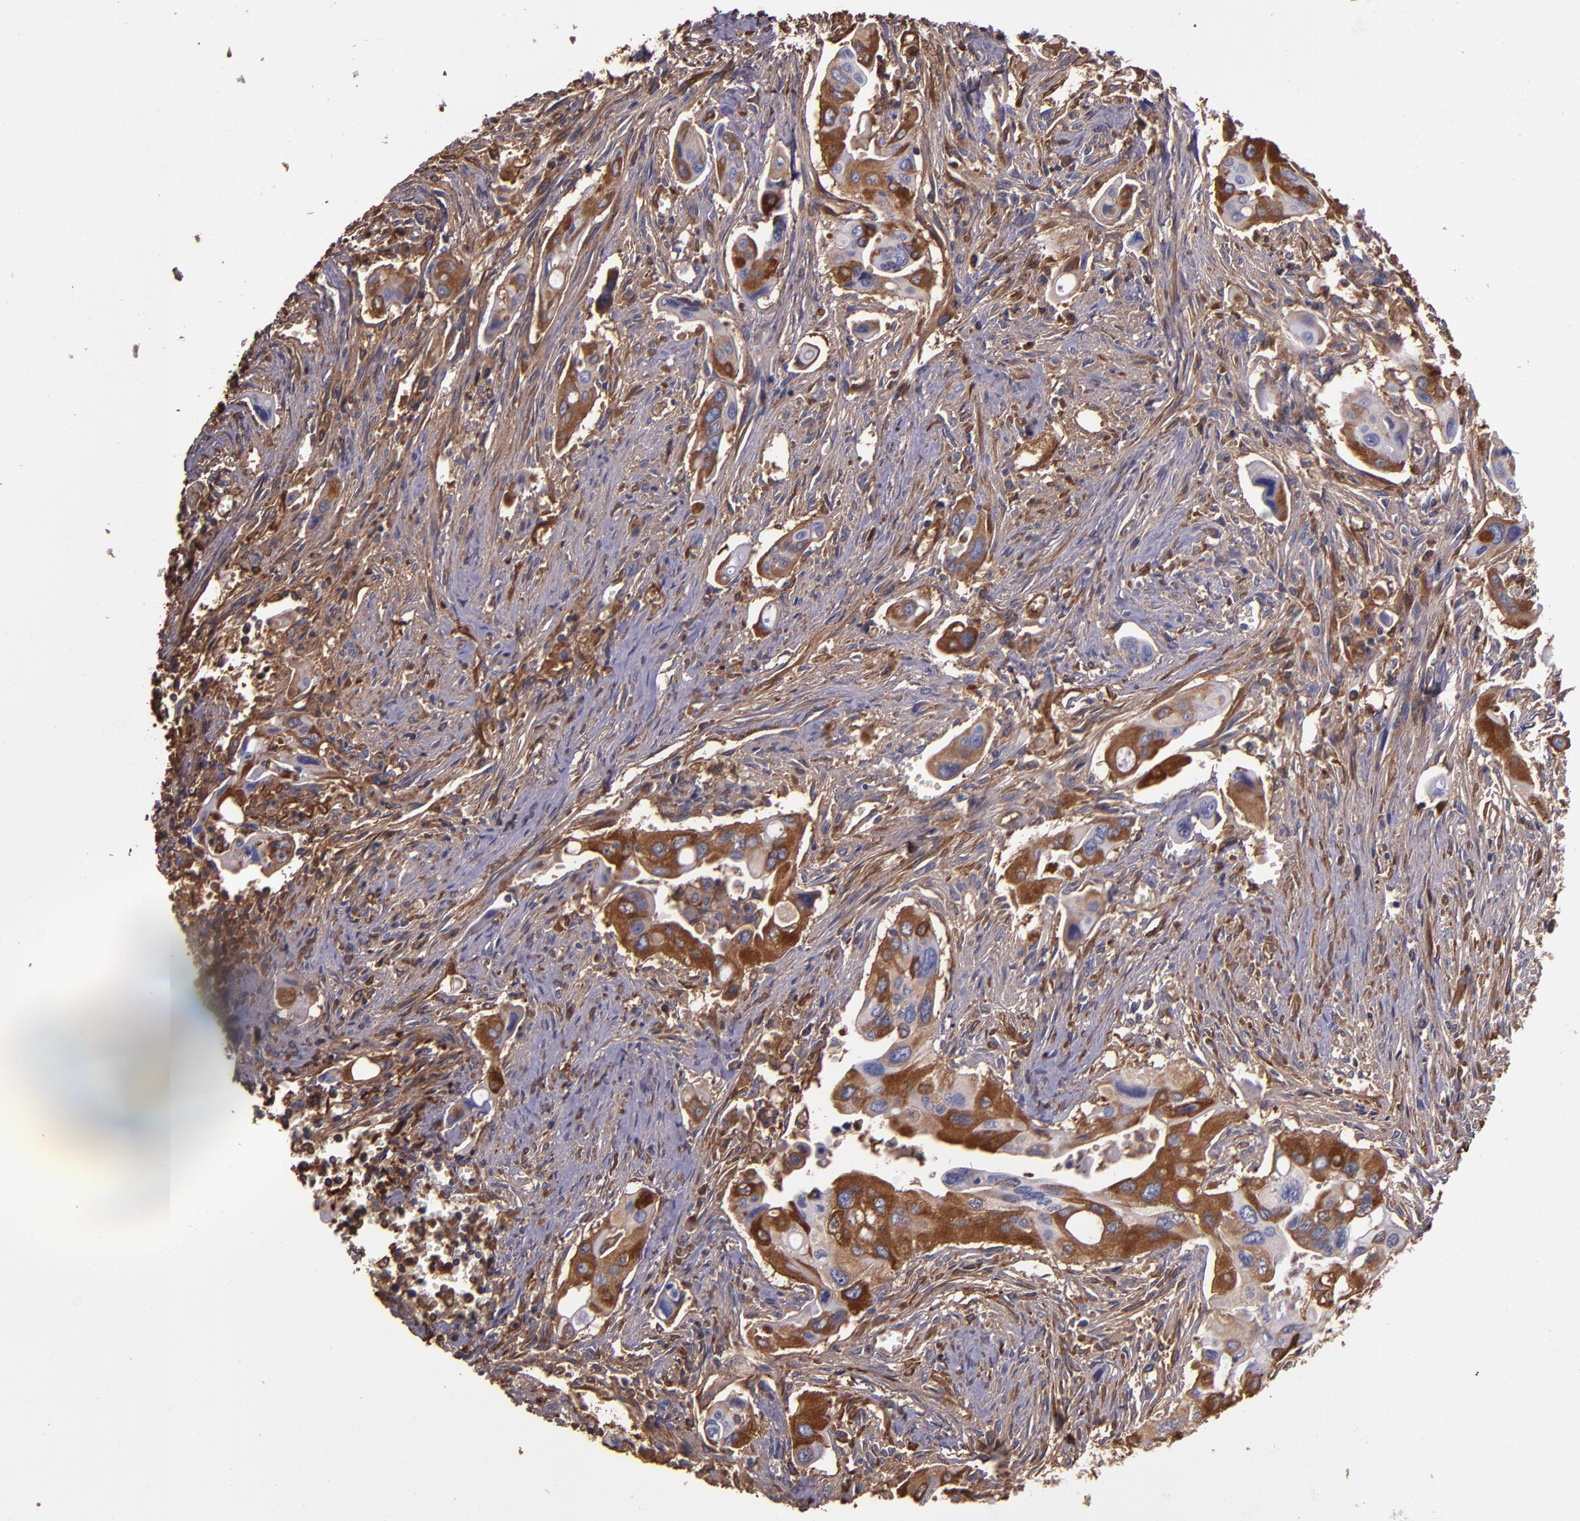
{"staining": {"intensity": "moderate", "quantity": ">75%", "location": "cytoplasmic/membranous"}, "tissue": "pancreatic cancer", "cell_type": "Tumor cells", "image_type": "cancer", "snomed": [{"axis": "morphology", "description": "Adenocarcinoma, NOS"}, {"axis": "topography", "description": "Pancreas"}], "caption": "Brown immunohistochemical staining in adenocarcinoma (pancreatic) reveals moderate cytoplasmic/membranous expression in approximately >75% of tumor cells. (DAB (3,3'-diaminobenzidine) IHC with brightfield microscopy, high magnification).", "gene": "A2M", "patient": {"sex": "male", "age": 77}}